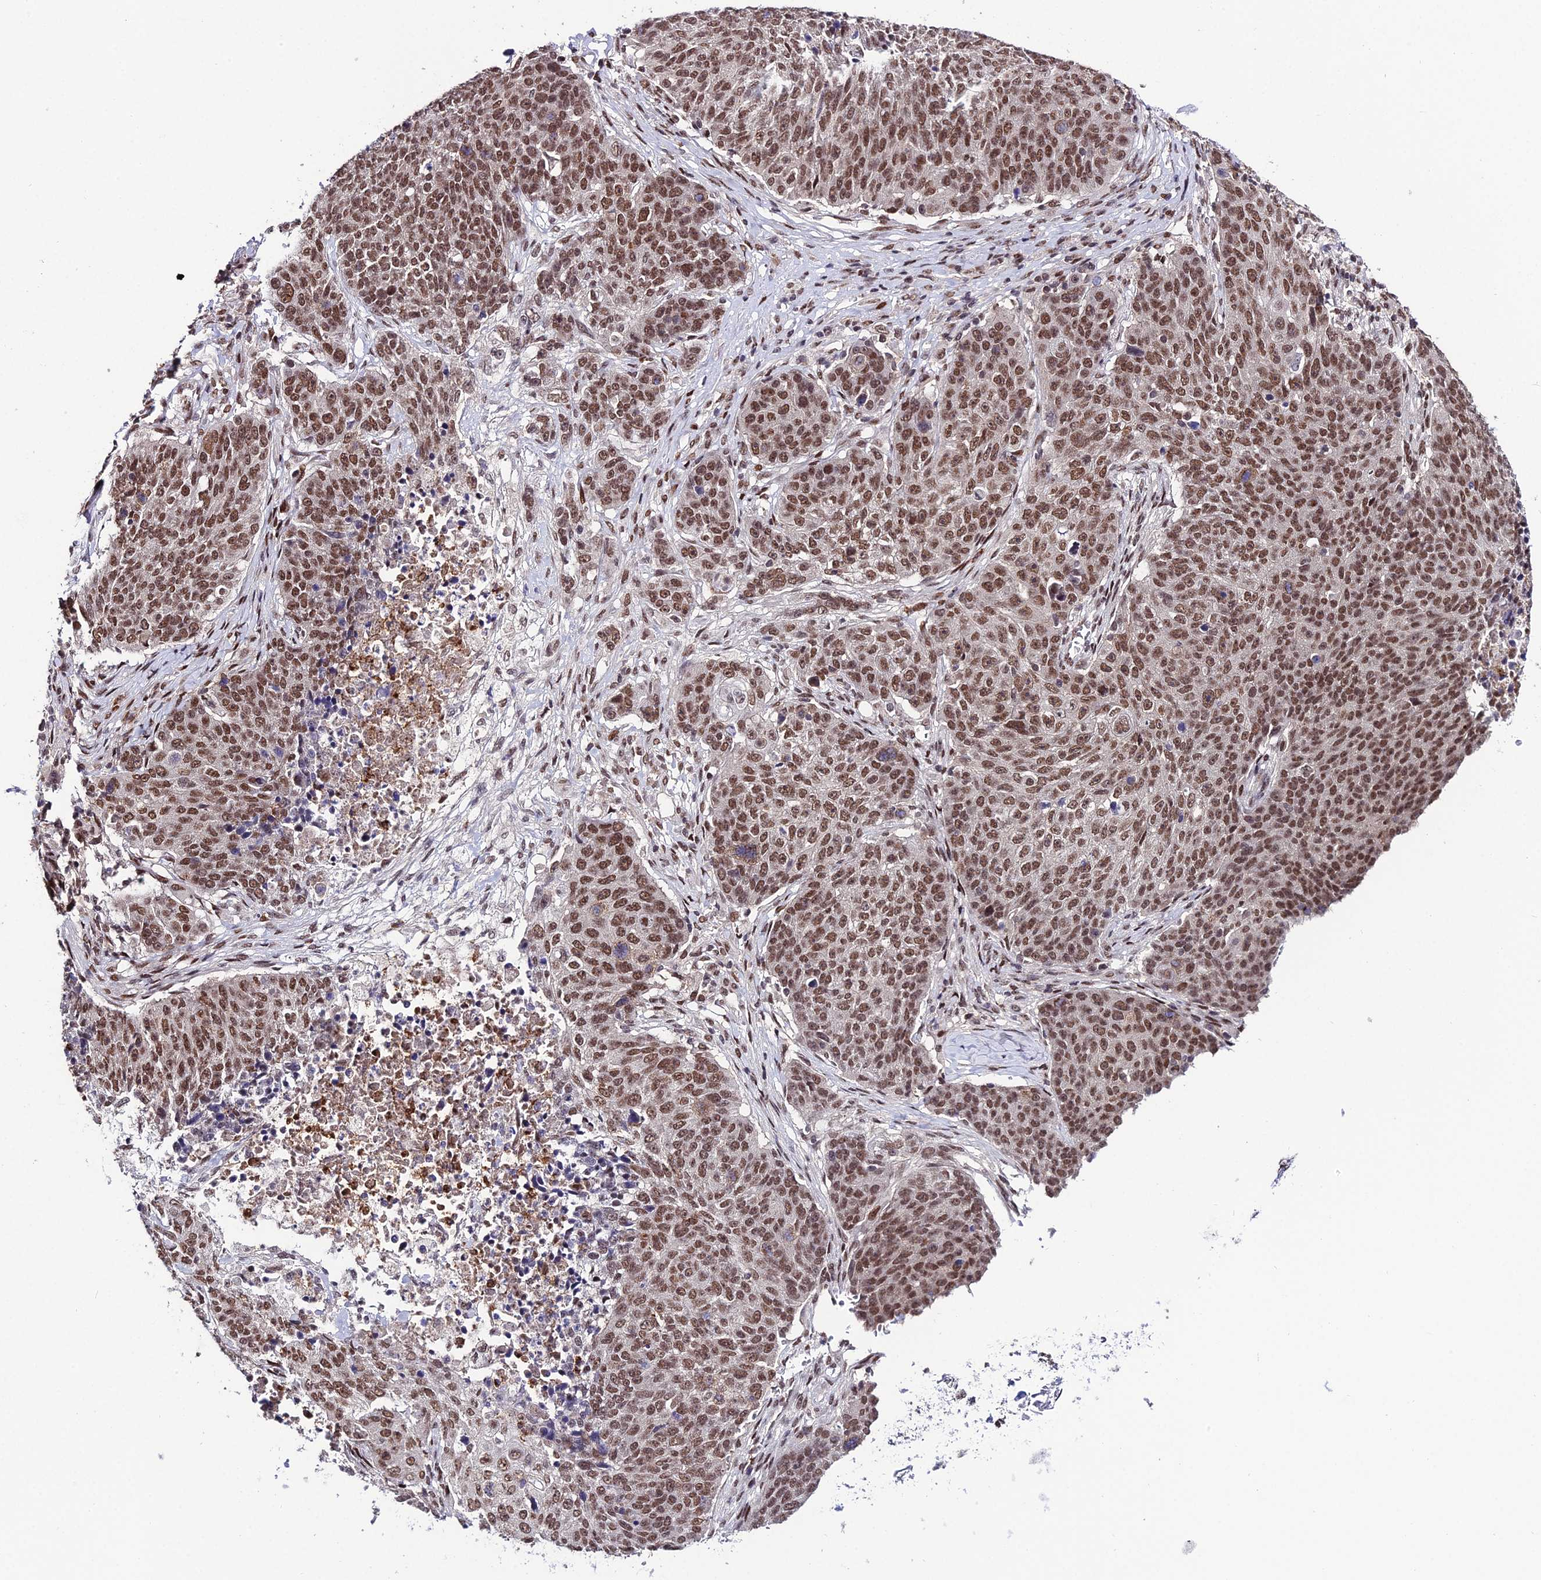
{"staining": {"intensity": "moderate", "quantity": ">75%", "location": "nuclear"}, "tissue": "lung cancer", "cell_type": "Tumor cells", "image_type": "cancer", "snomed": [{"axis": "morphology", "description": "Normal tissue, NOS"}, {"axis": "morphology", "description": "Squamous cell carcinoma, NOS"}, {"axis": "topography", "description": "Lymph node"}, {"axis": "topography", "description": "Lung"}], "caption": "There is medium levels of moderate nuclear expression in tumor cells of squamous cell carcinoma (lung), as demonstrated by immunohistochemical staining (brown color).", "gene": "SYT15", "patient": {"sex": "male", "age": 66}}